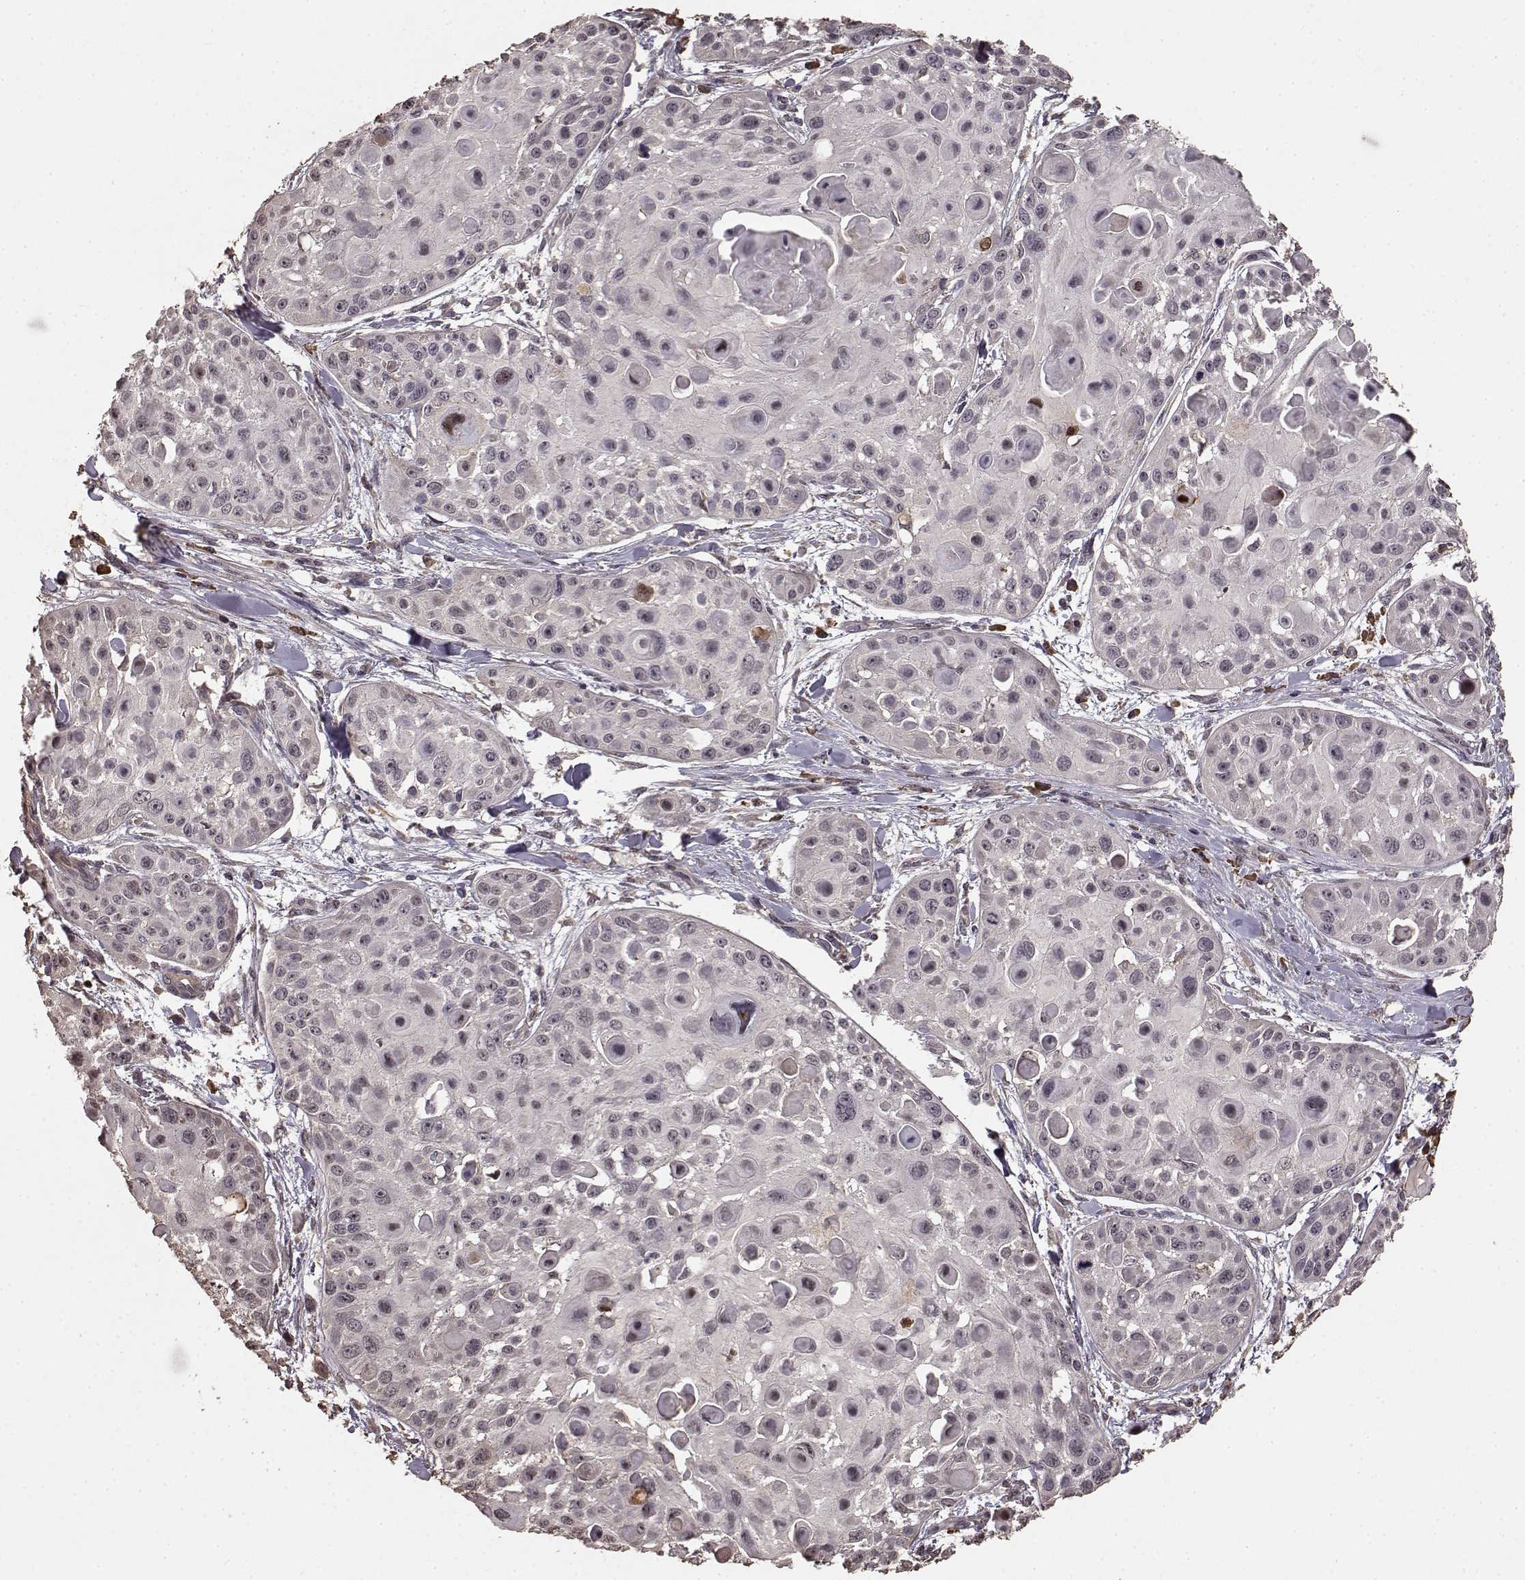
{"staining": {"intensity": "negative", "quantity": "none", "location": "none"}, "tissue": "skin cancer", "cell_type": "Tumor cells", "image_type": "cancer", "snomed": [{"axis": "morphology", "description": "Squamous cell carcinoma, NOS"}, {"axis": "topography", "description": "Skin"}, {"axis": "topography", "description": "Anal"}], "caption": "Protein analysis of skin cancer (squamous cell carcinoma) displays no significant positivity in tumor cells. Brightfield microscopy of immunohistochemistry stained with DAB (brown) and hematoxylin (blue), captured at high magnification.", "gene": "USP15", "patient": {"sex": "female", "age": 75}}